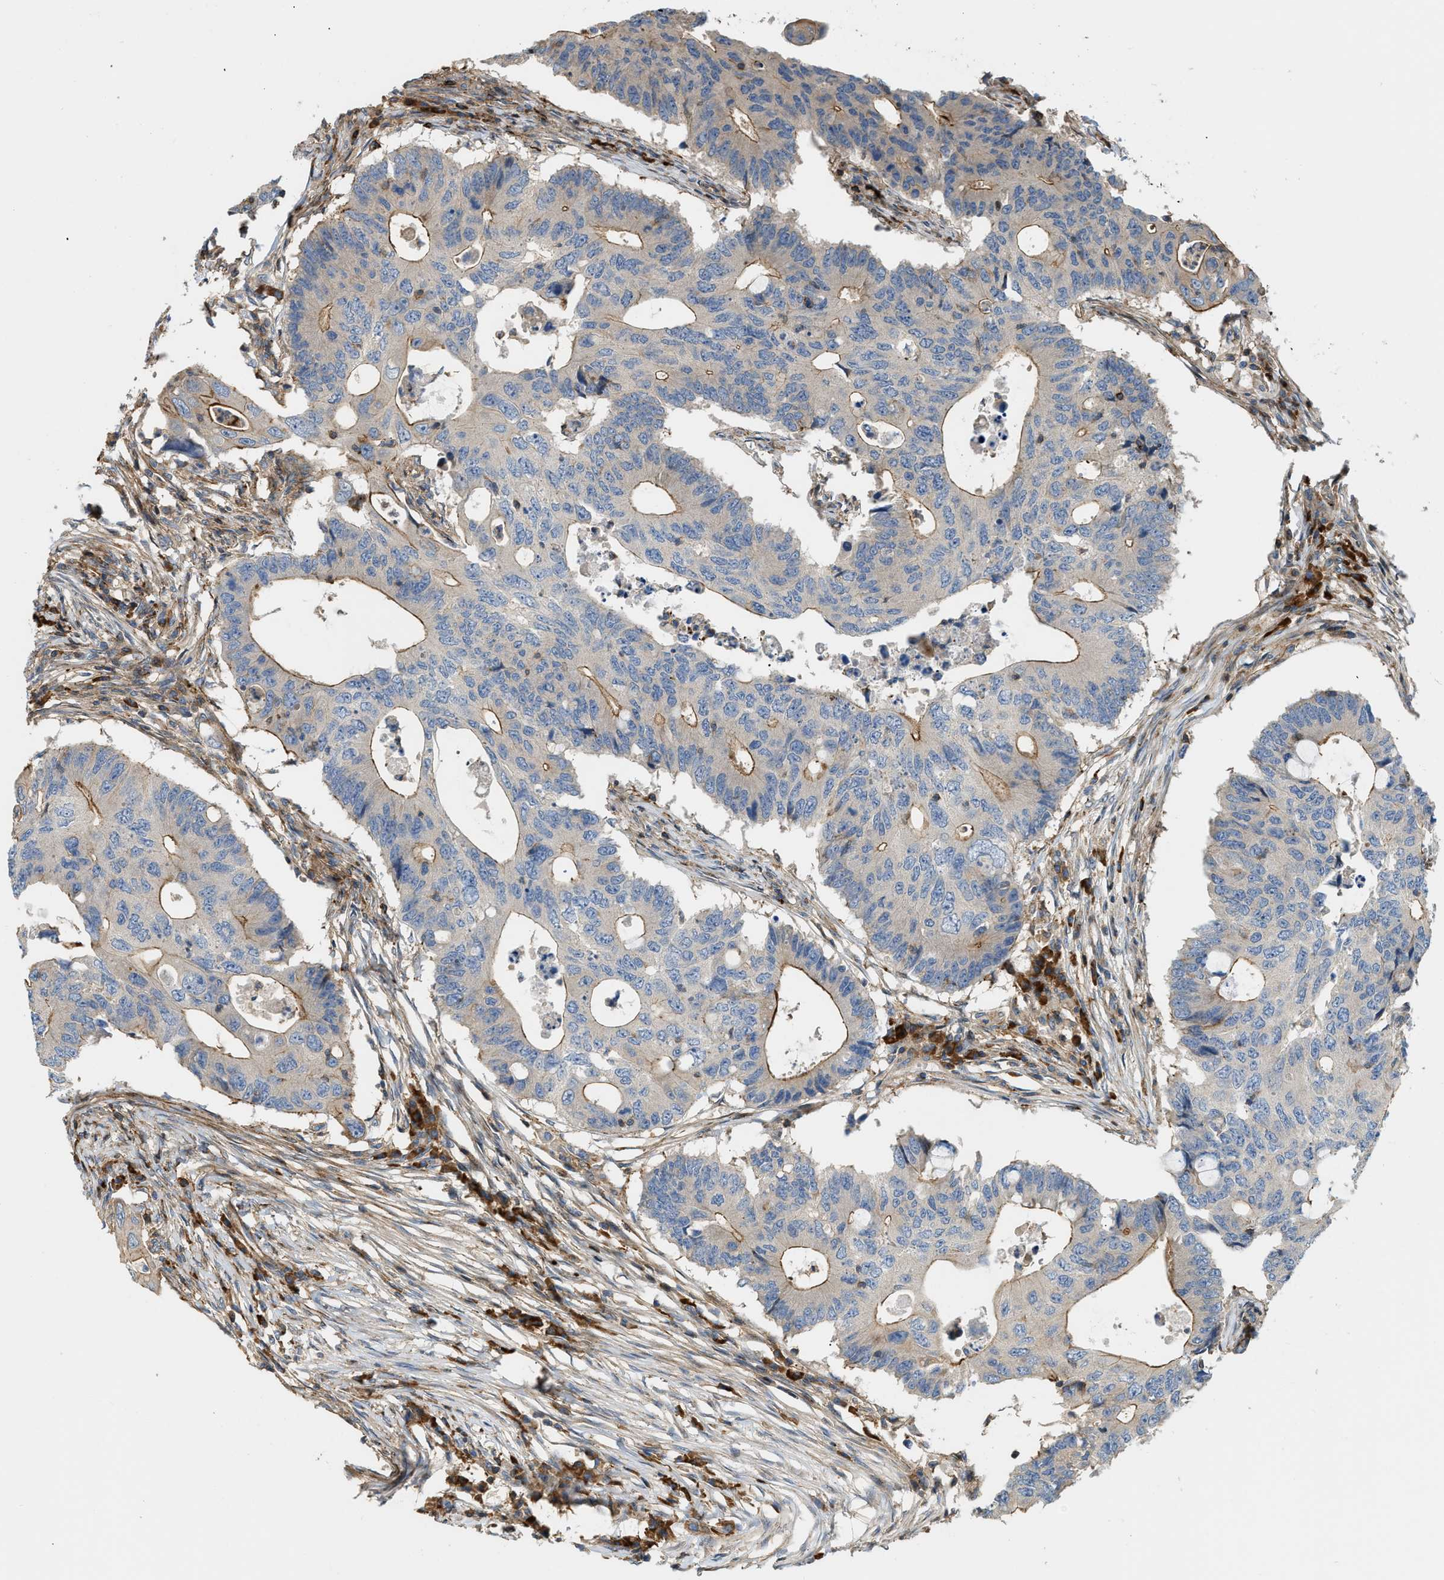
{"staining": {"intensity": "moderate", "quantity": "25%-75%", "location": "cytoplasmic/membranous"}, "tissue": "colorectal cancer", "cell_type": "Tumor cells", "image_type": "cancer", "snomed": [{"axis": "morphology", "description": "Adenocarcinoma, NOS"}, {"axis": "topography", "description": "Colon"}], "caption": "The histopathology image shows staining of colorectal adenocarcinoma, revealing moderate cytoplasmic/membranous protein staining (brown color) within tumor cells.", "gene": "BTN3A2", "patient": {"sex": "male", "age": 71}}